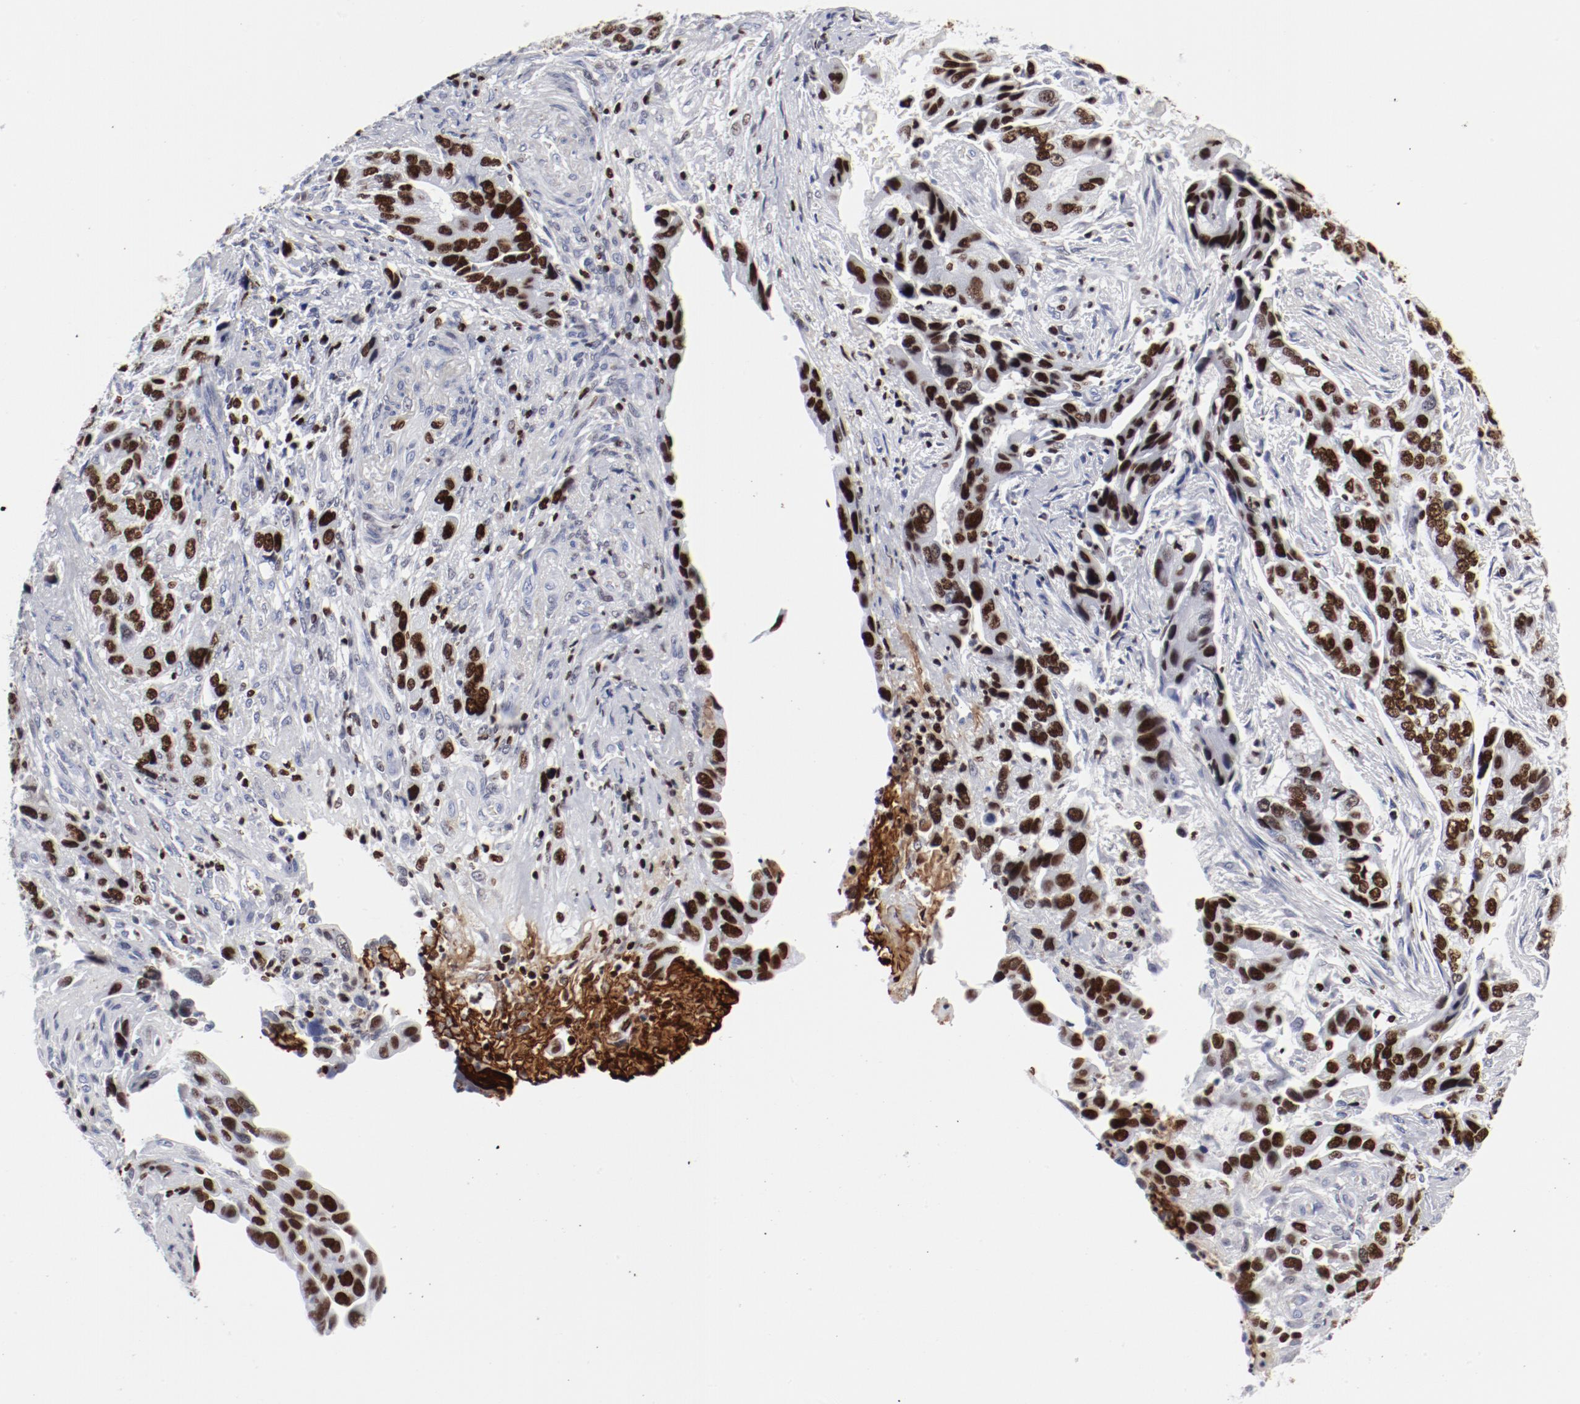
{"staining": {"intensity": "strong", "quantity": ">75%", "location": "nuclear"}, "tissue": "stomach cancer", "cell_type": "Tumor cells", "image_type": "cancer", "snomed": [{"axis": "morphology", "description": "Adenocarcinoma, NOS"}, {"axis": "topography", "description": "Stomach, lower"}], "caption": "Protein analysis of stomach cancer (adenocarcinoma) tissue reveals strong nuclear expression in about >75% of tumor cells. Immunohistochemistry stains the protein of interest in brown and the nuclei are stained blue.", "gene": "SMARCC2", "patient": {"sex": "female", "age": 93}}